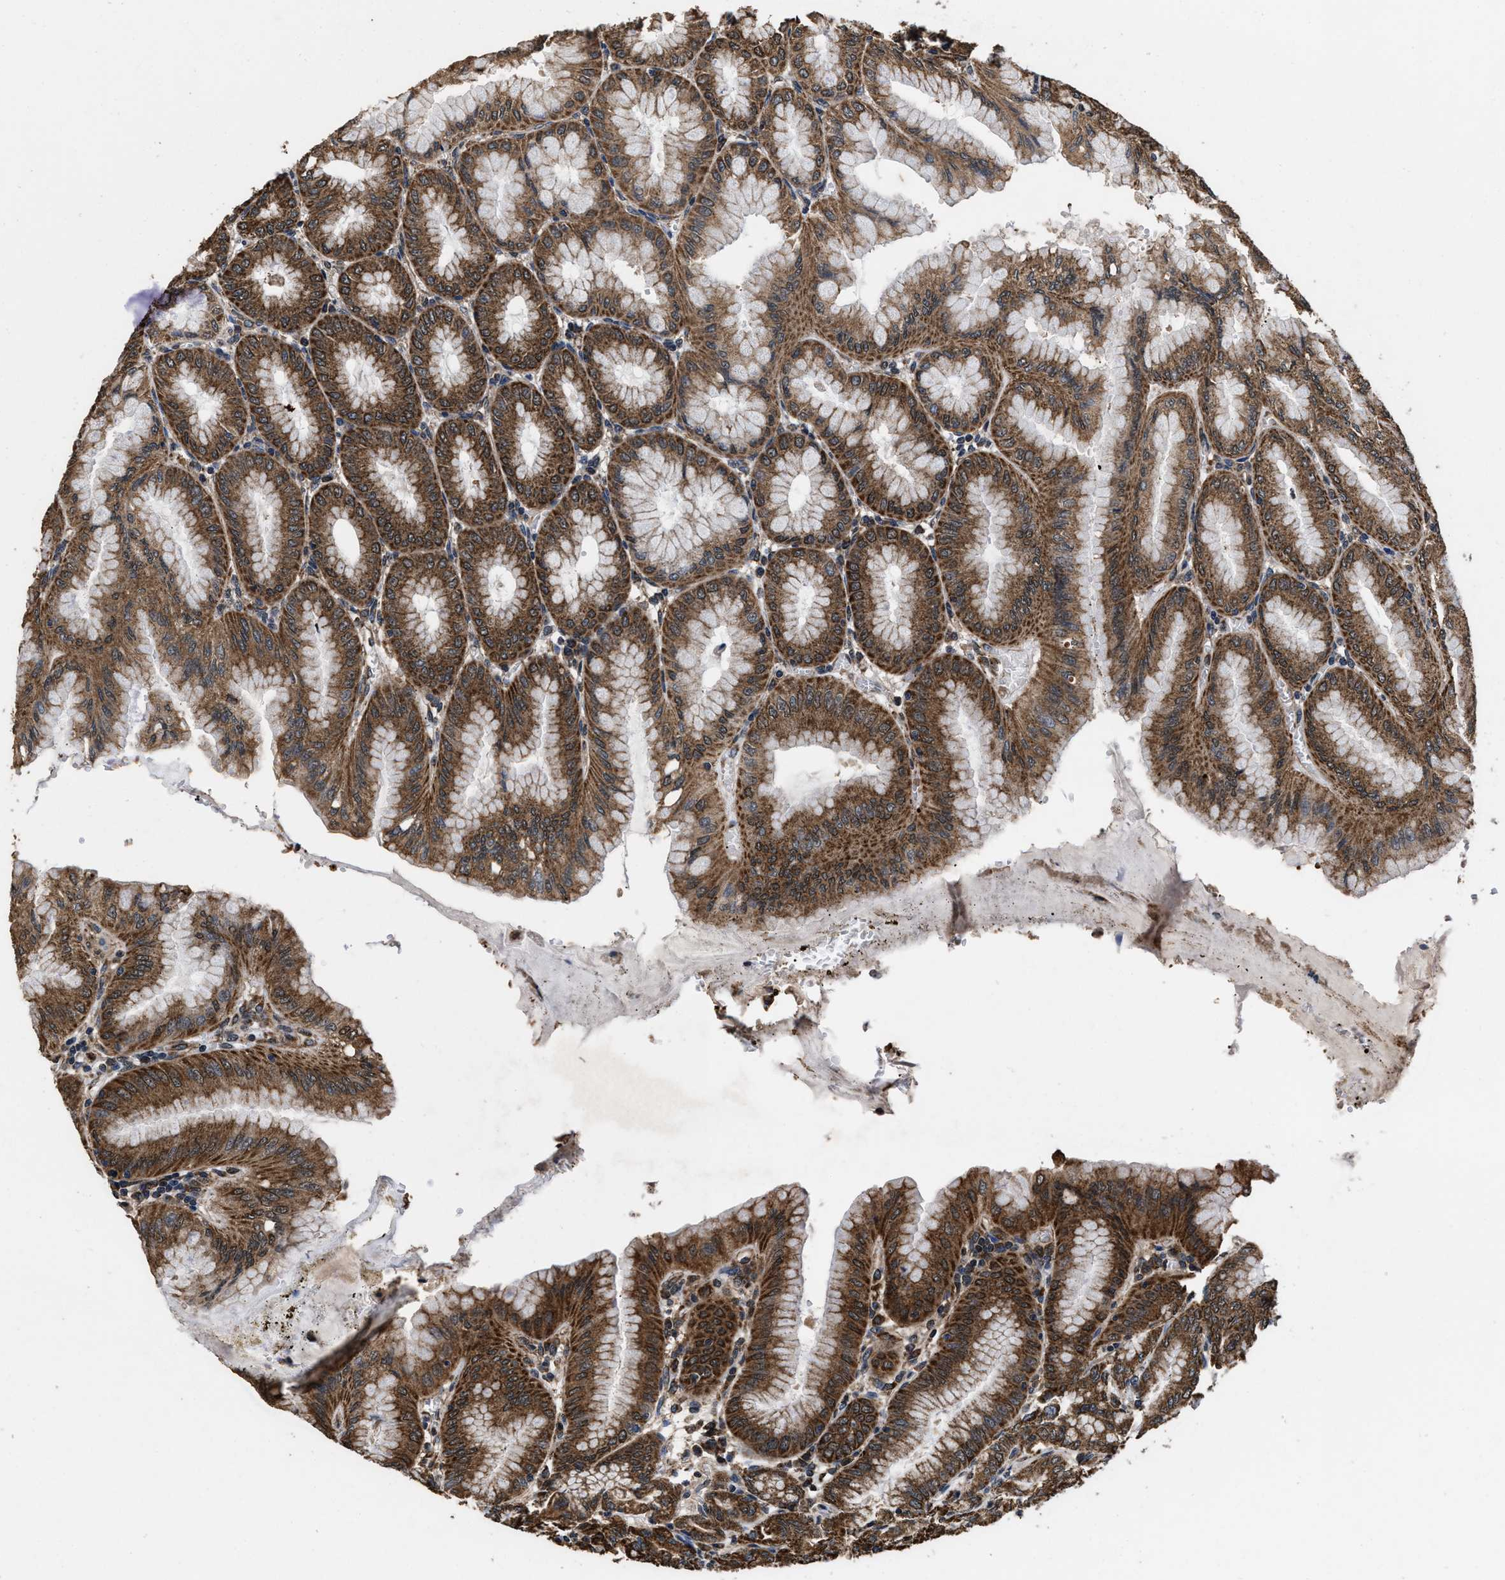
{"staining": {"intensity": "moderate", "quantity": ">75%", "location": "cytoplasmic/membranous"}, "tissue": "stomach", "cell_type": "Glandular cells", "image_type": "normal", "snomed": [{"axis": "morphology", "description": "Normal tissue, NOS"}, {"axis": "topography", "description": "Stomach, lower"}], "caption": "DAB (3,3'-diaminobenzidine) immunohistochemical staining of normal human stomach displays moderate cytoplasmic/membranous protein expression in approximately >75% of glandular cells. The staining was performed using DAB, with brown indicating positive protein expression. Nuclei are stained blue with hematoxylin.", "gene": "ACLY", "patient": {"sex": "male", "age": 71}}